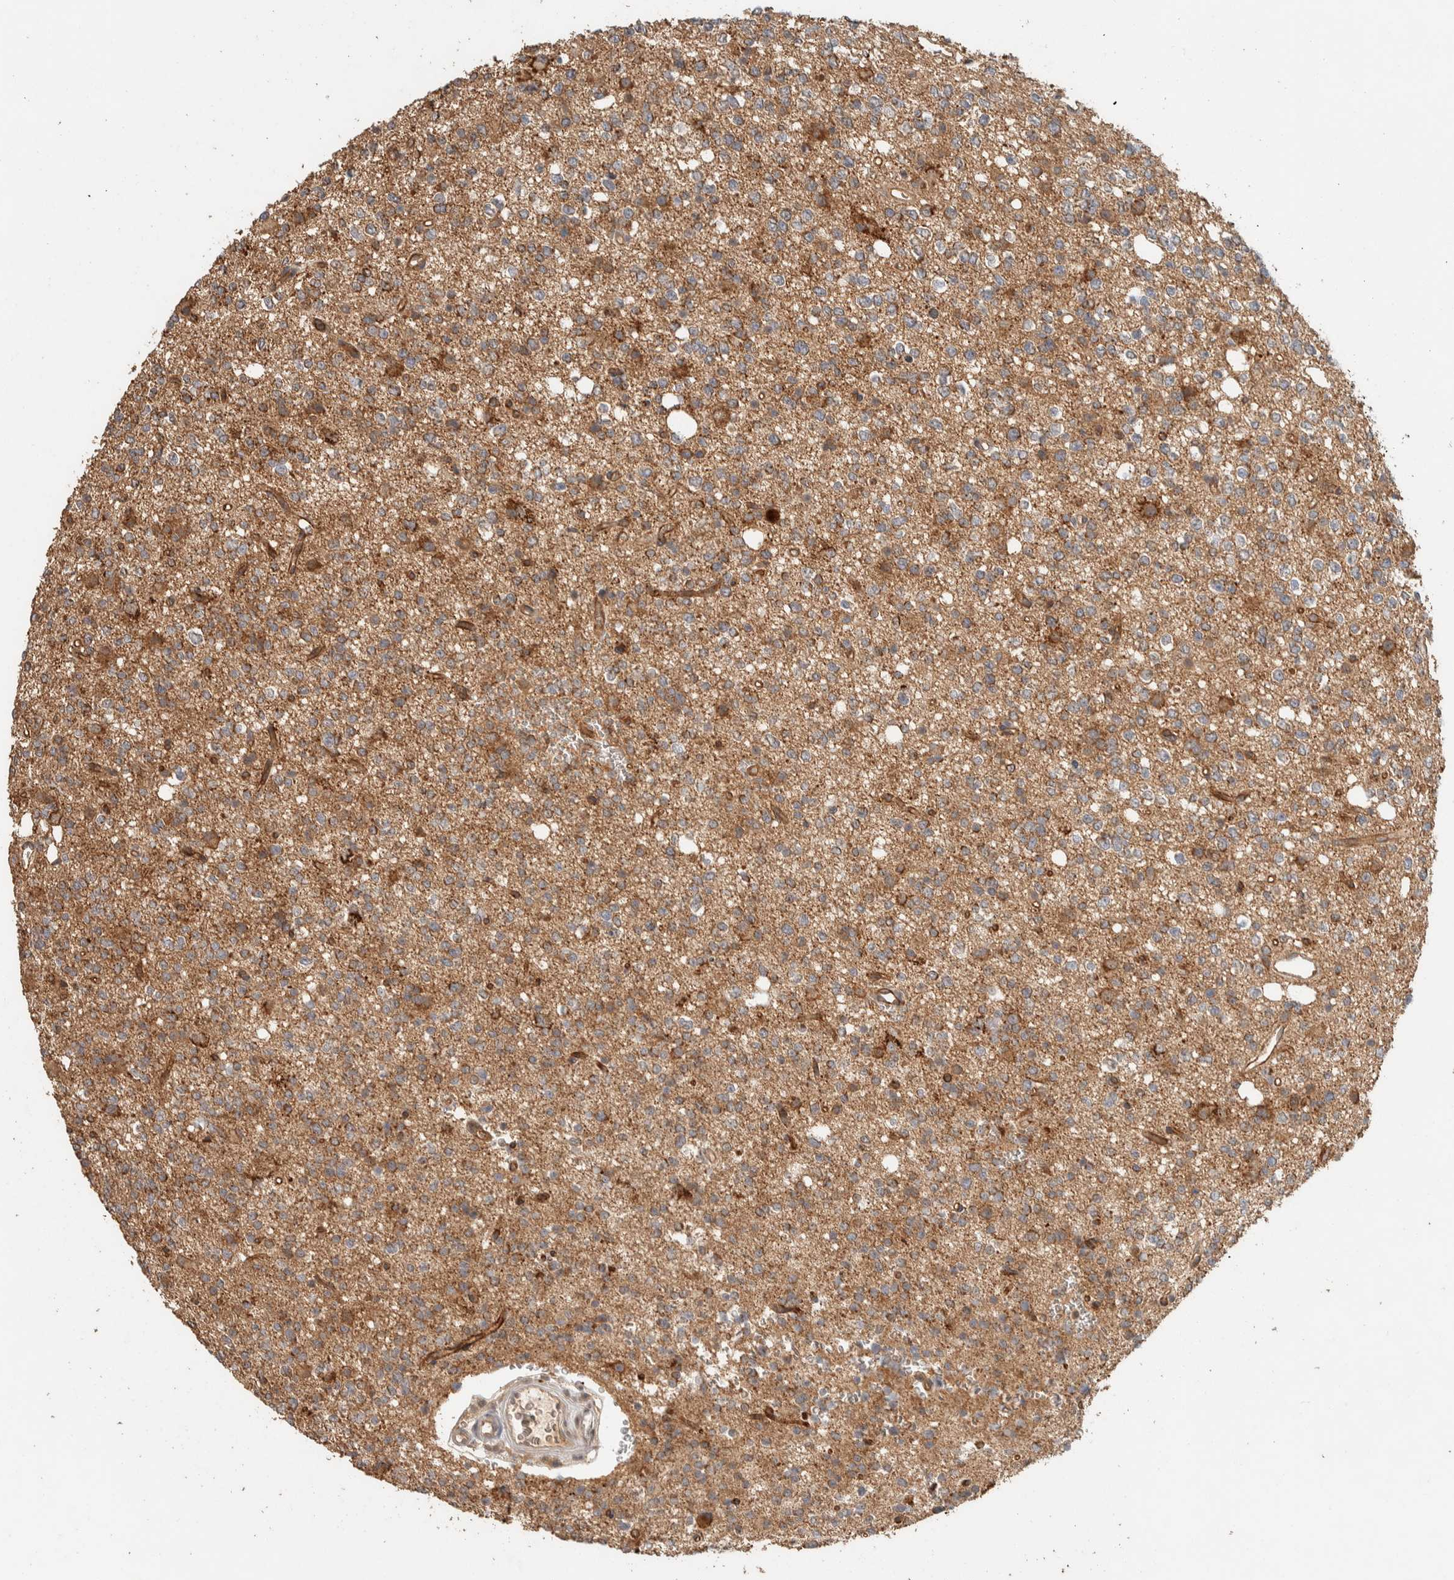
{"staining": {"intensity": "moderate", "quantity": ">75%", "location": "cytoplasmic/membranous"}, "tissue": "glioma", "cell_type": "Tumor cells", "image_type": "cancer", "snomed": [{"axis": "morphology", "description": "Glioma, malignant, High grade"}, {"axis": "topography", "description": "Brain"}], "caption": "Immunohistochemical staining of malignant glioma (high-grade) demonstrates medium levels of moderate cytoplasmic/membranous expression in approximately >75% of tumor cells. The staining was performed using DAB, with brown indicating positive protein expression. Nuclei are stained blue with hematoxylin.", "gene": "ZNF567", "patient": {"sex": "female", "age": 62}}